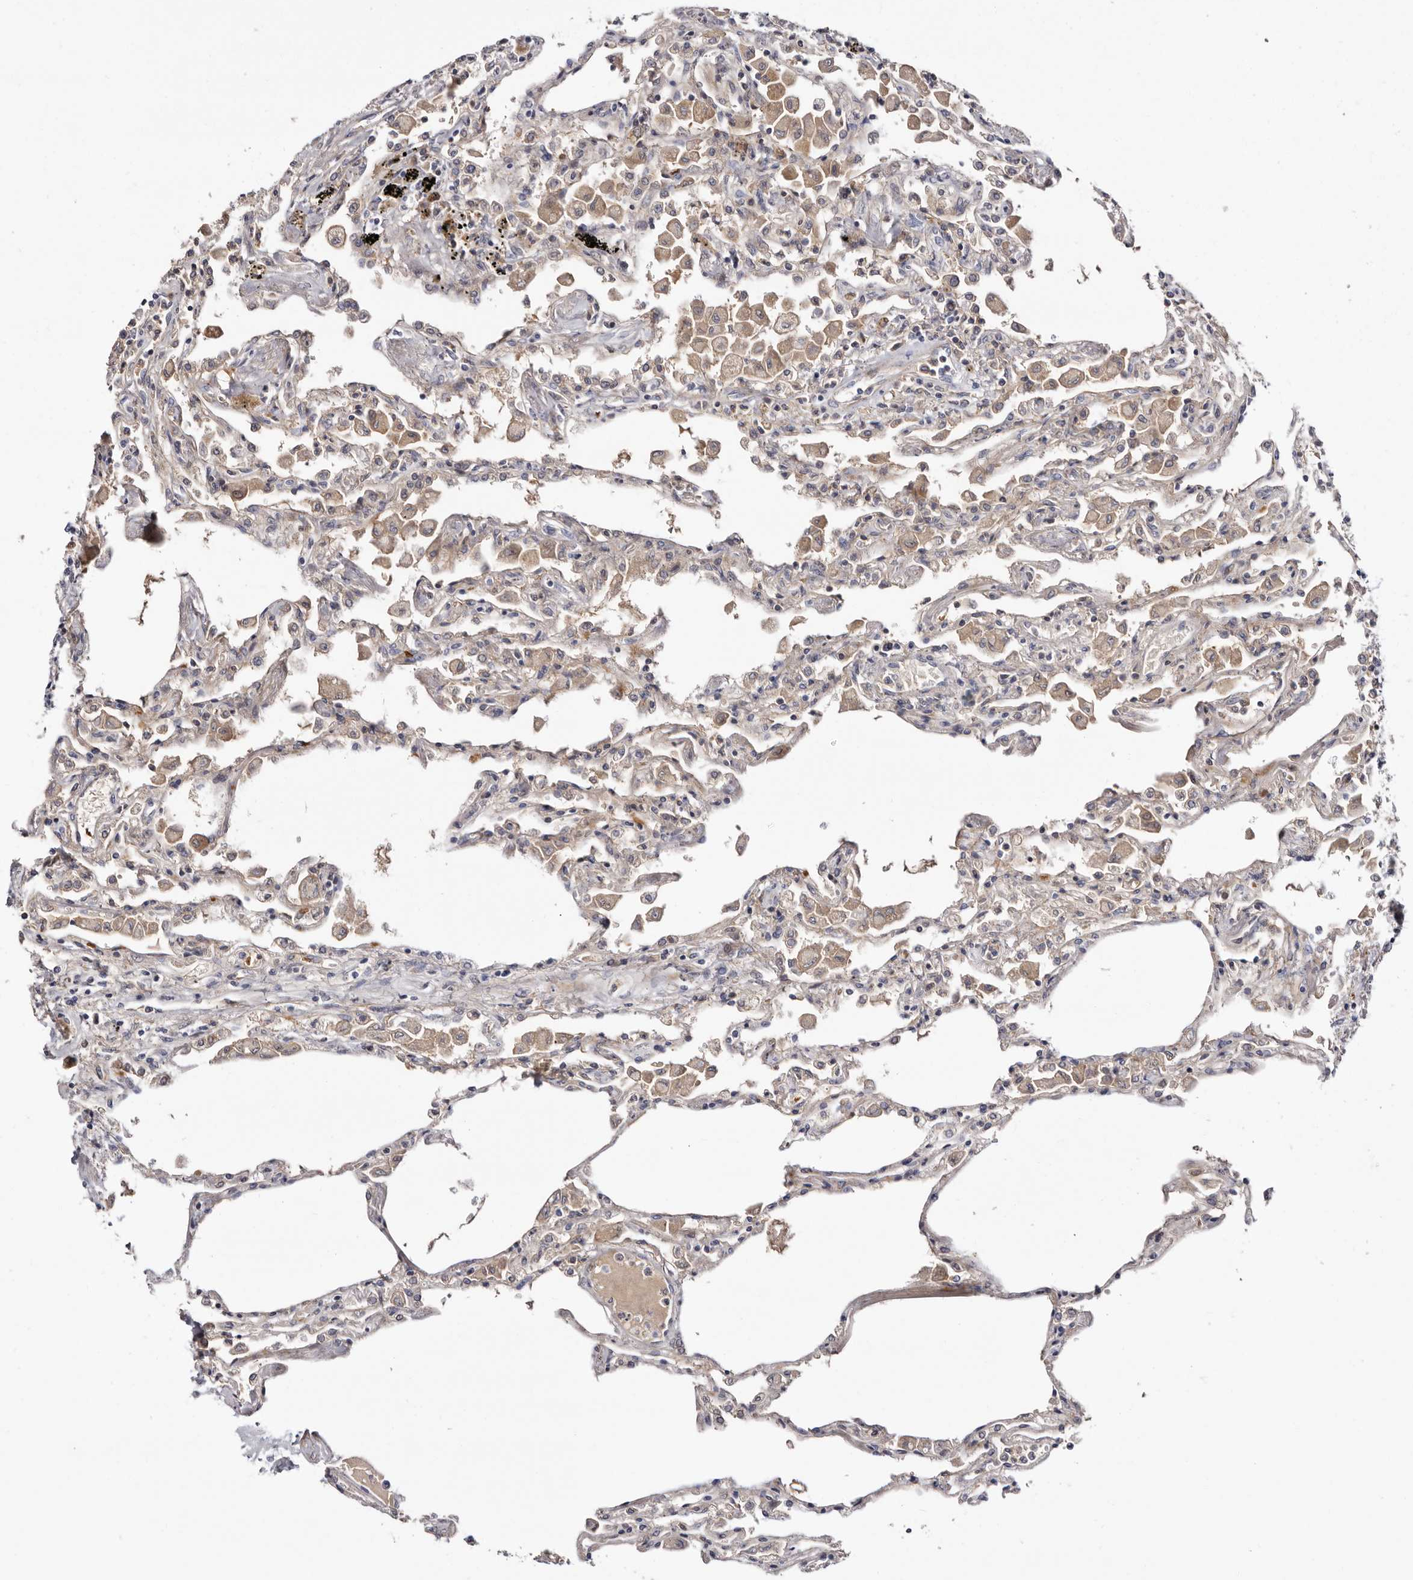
{"staining": {"intensity": "weak", "quantity": "25%-75%", "location": "cytoplasmic/membranous"}, "tissue": "lung", "cell_type": "Alveolar cells", "image_type": "normal", "snomed": [{"axis": "morphology", "description": "Normal tissue, NOS"}, {"axis": "topography", "description": "Bronchus"}, {"axis": "topography", "description": "Lung"}], "caption": "The micrograph shows staining of unremarkable lung, revealing weak cytoplasmic/membranous protein expression (brown color) within alveolar cells.", "gene": "LMLN", "patient": {"sex": "female", "age": 49}}